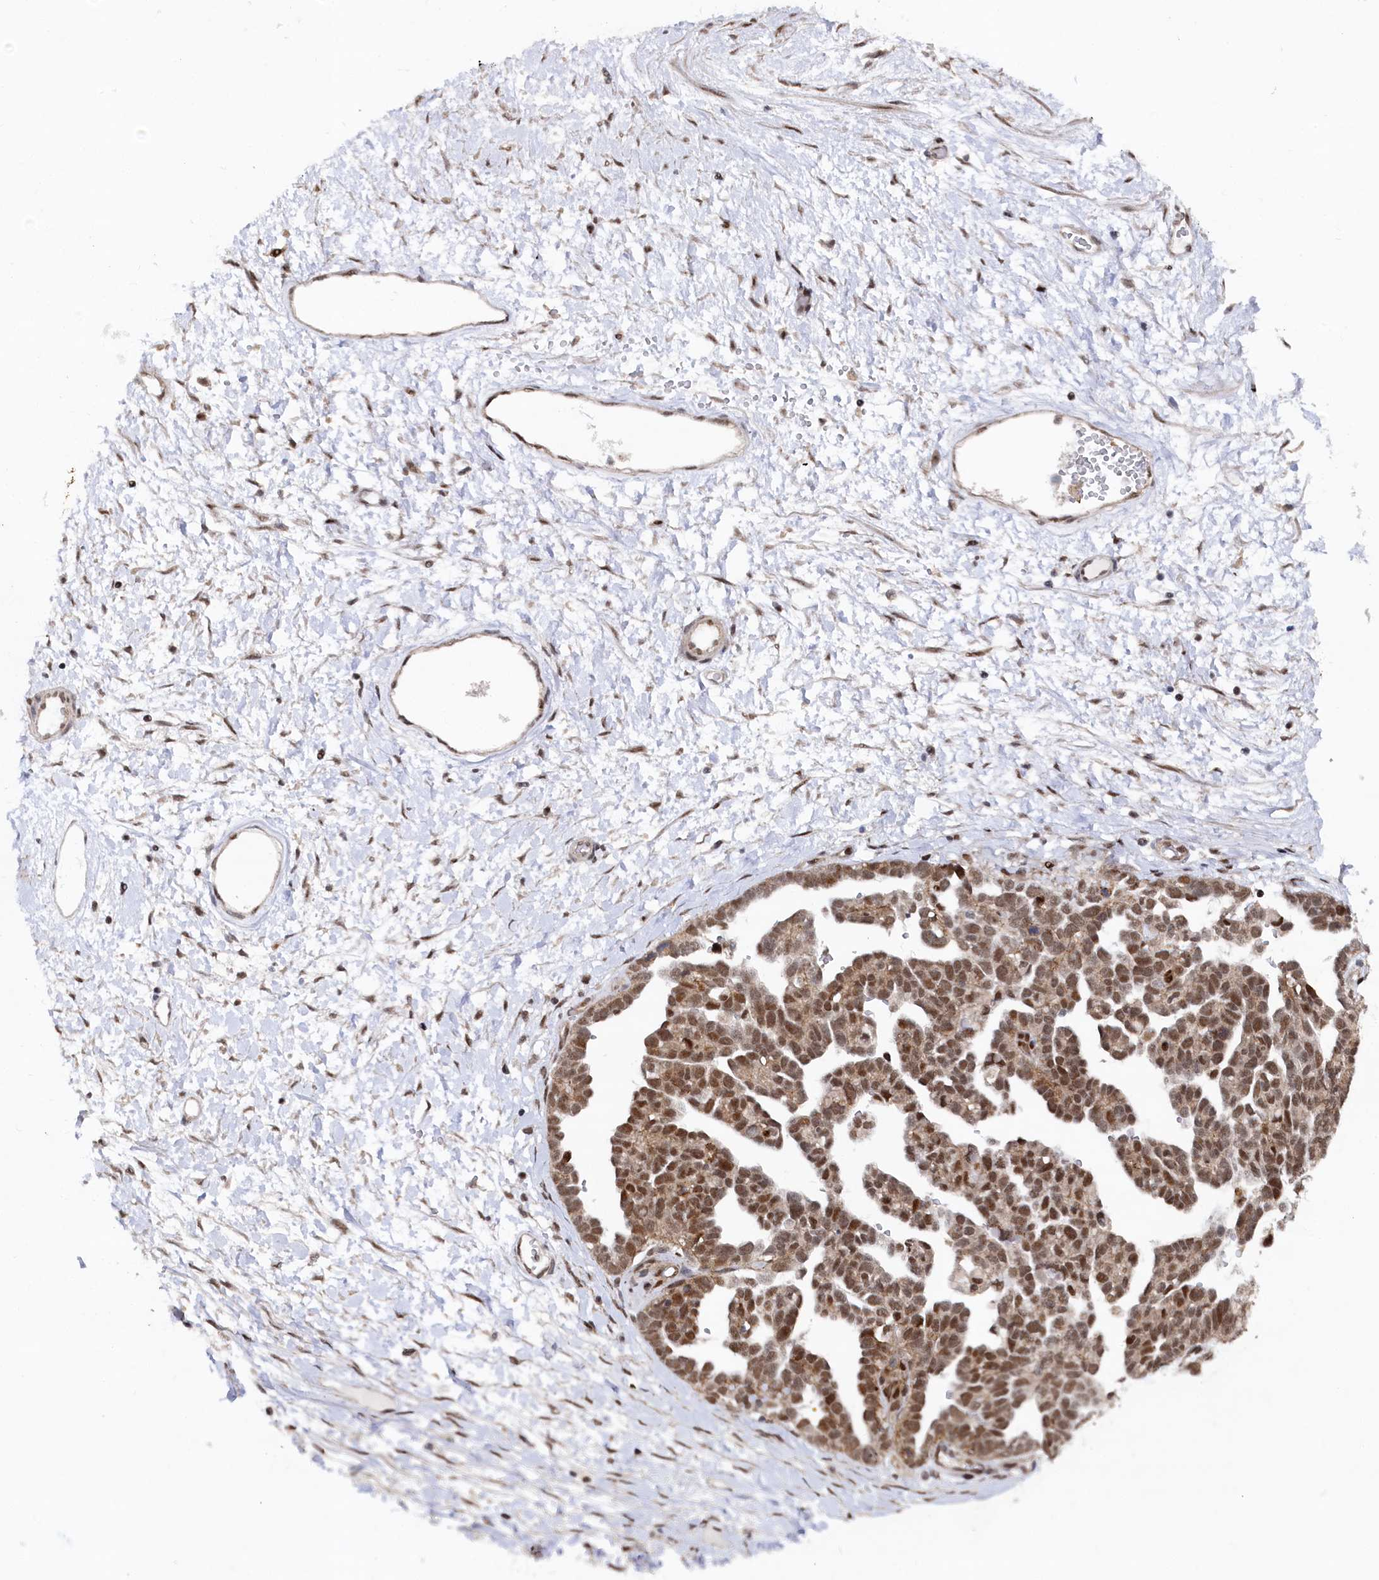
{"staining": {"intensity": "moderate", "quantity": ">75%", "location": "nuclear"}, "tissue": "ovarian cancer", "cell_type": "Tumor cells", "image_type": "cancer", "snomed": [{"axis": "morphology", "description": "Cystadenocarcinoma, serous, NOS"}, {"axis": "topography", "description": "Ovary"}], "caption": "Ovarian cancer (serous cystadenocarcinoma) stained with immunohistochemistry (IHC) demonstrates moderate nuclear staining in approximately >75% of tumor cells. The protein is shown in brown color, while the nuclei are stained blue.", "gene": "BUB3", "patient": {"sex": "female", "age": 54}}